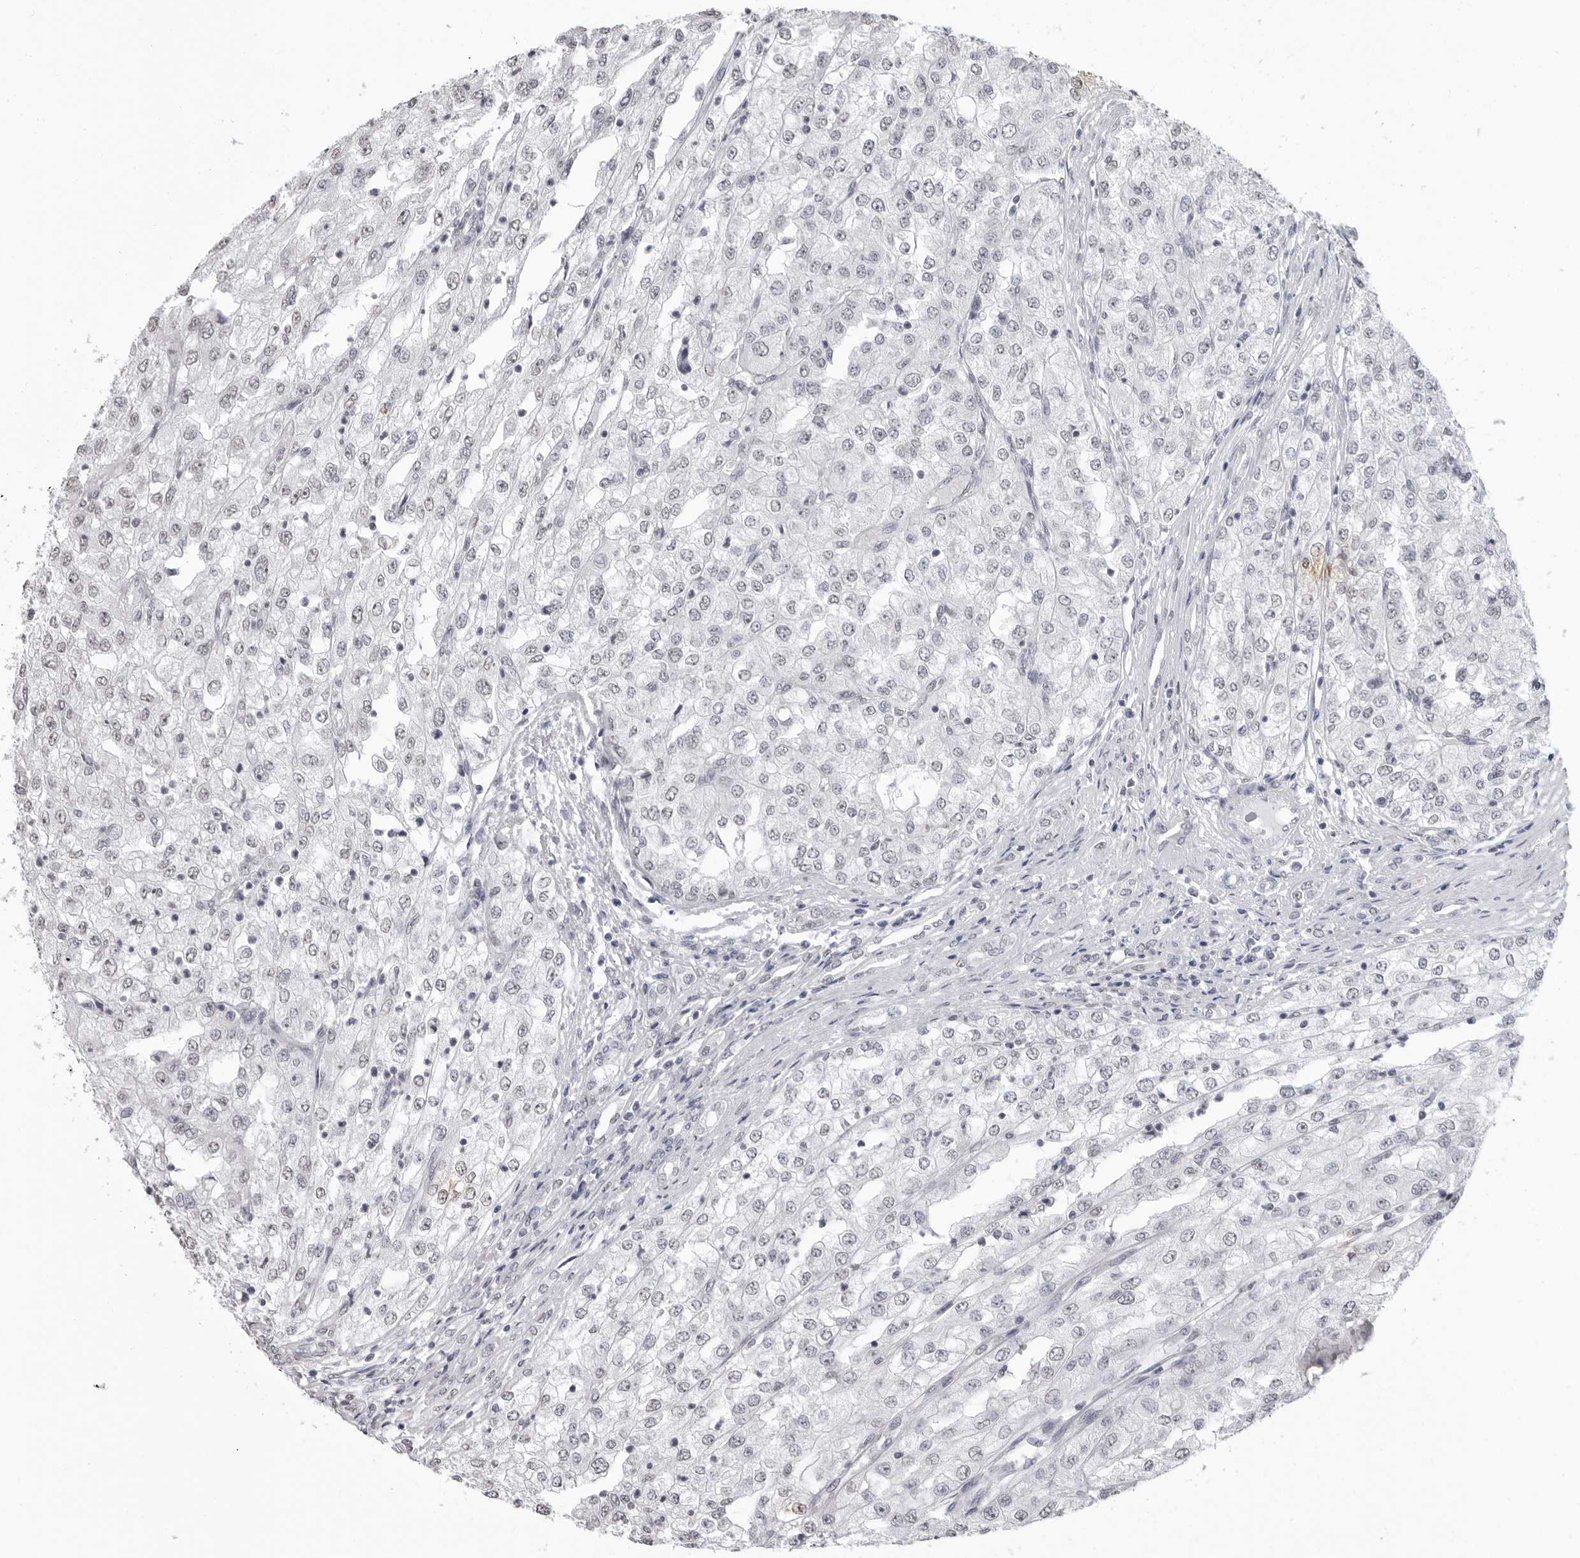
{"staining": {"intensity": "negative", "quantity": "none", "location": "none"}, "tissue": "renal cancer", "cell_type": "Tumor cells", "image_type": "cancer", "snomed": [{"axis": "morphology", "description": "Adenocarcinoma, NOS"}, {"axis": "topography", "description": "Kidney"}], "caption": "IHC histopathology image of renal adenocarcinoma stained for a protein (brown), which exhibits no positivity in tumor cells.", "gene": "HEPACAM", "patient": {"sex": "female", "age": 54}}